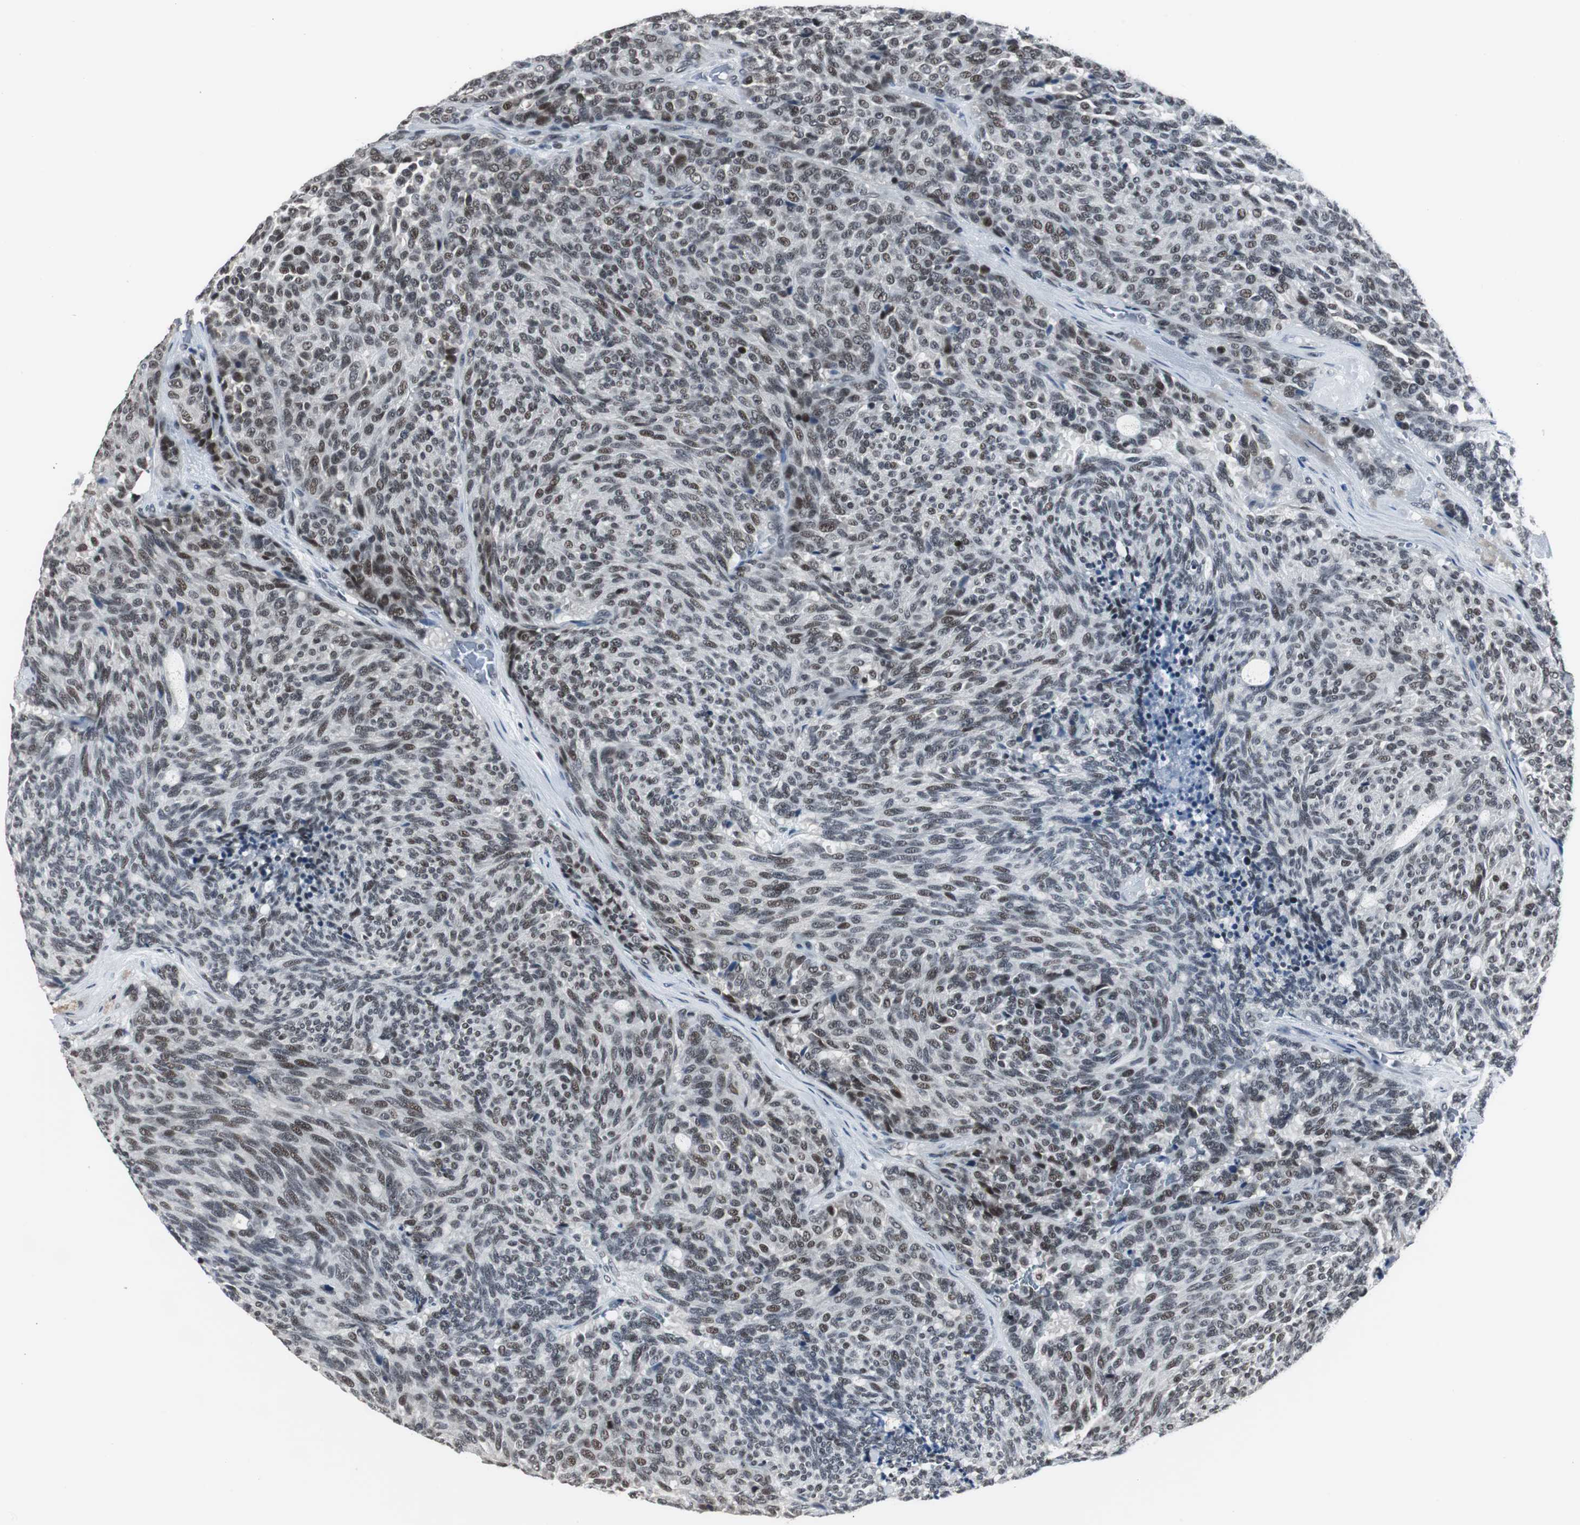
{"staining": {"intensity": "moderate", "quantity": ">75%", "location": "nuclear"}, "tissue": "carcinoid", "cell_type": "Tumor cells", "image_type": "cancer", "snomed": [{"axis": "morphology", "description": "Carcinoid, malignant, NOS"}, {"axis": "topography", "description": "Pancreas"}], "caption": "A high-resolution micrograph shows immunohistochemistry staining of carcinoid, which reveals moderate nuclear positivity in approximately >75% of tumor cells.", "gene": "CDK9", "patient": {"sex": "female", "age": 54}}